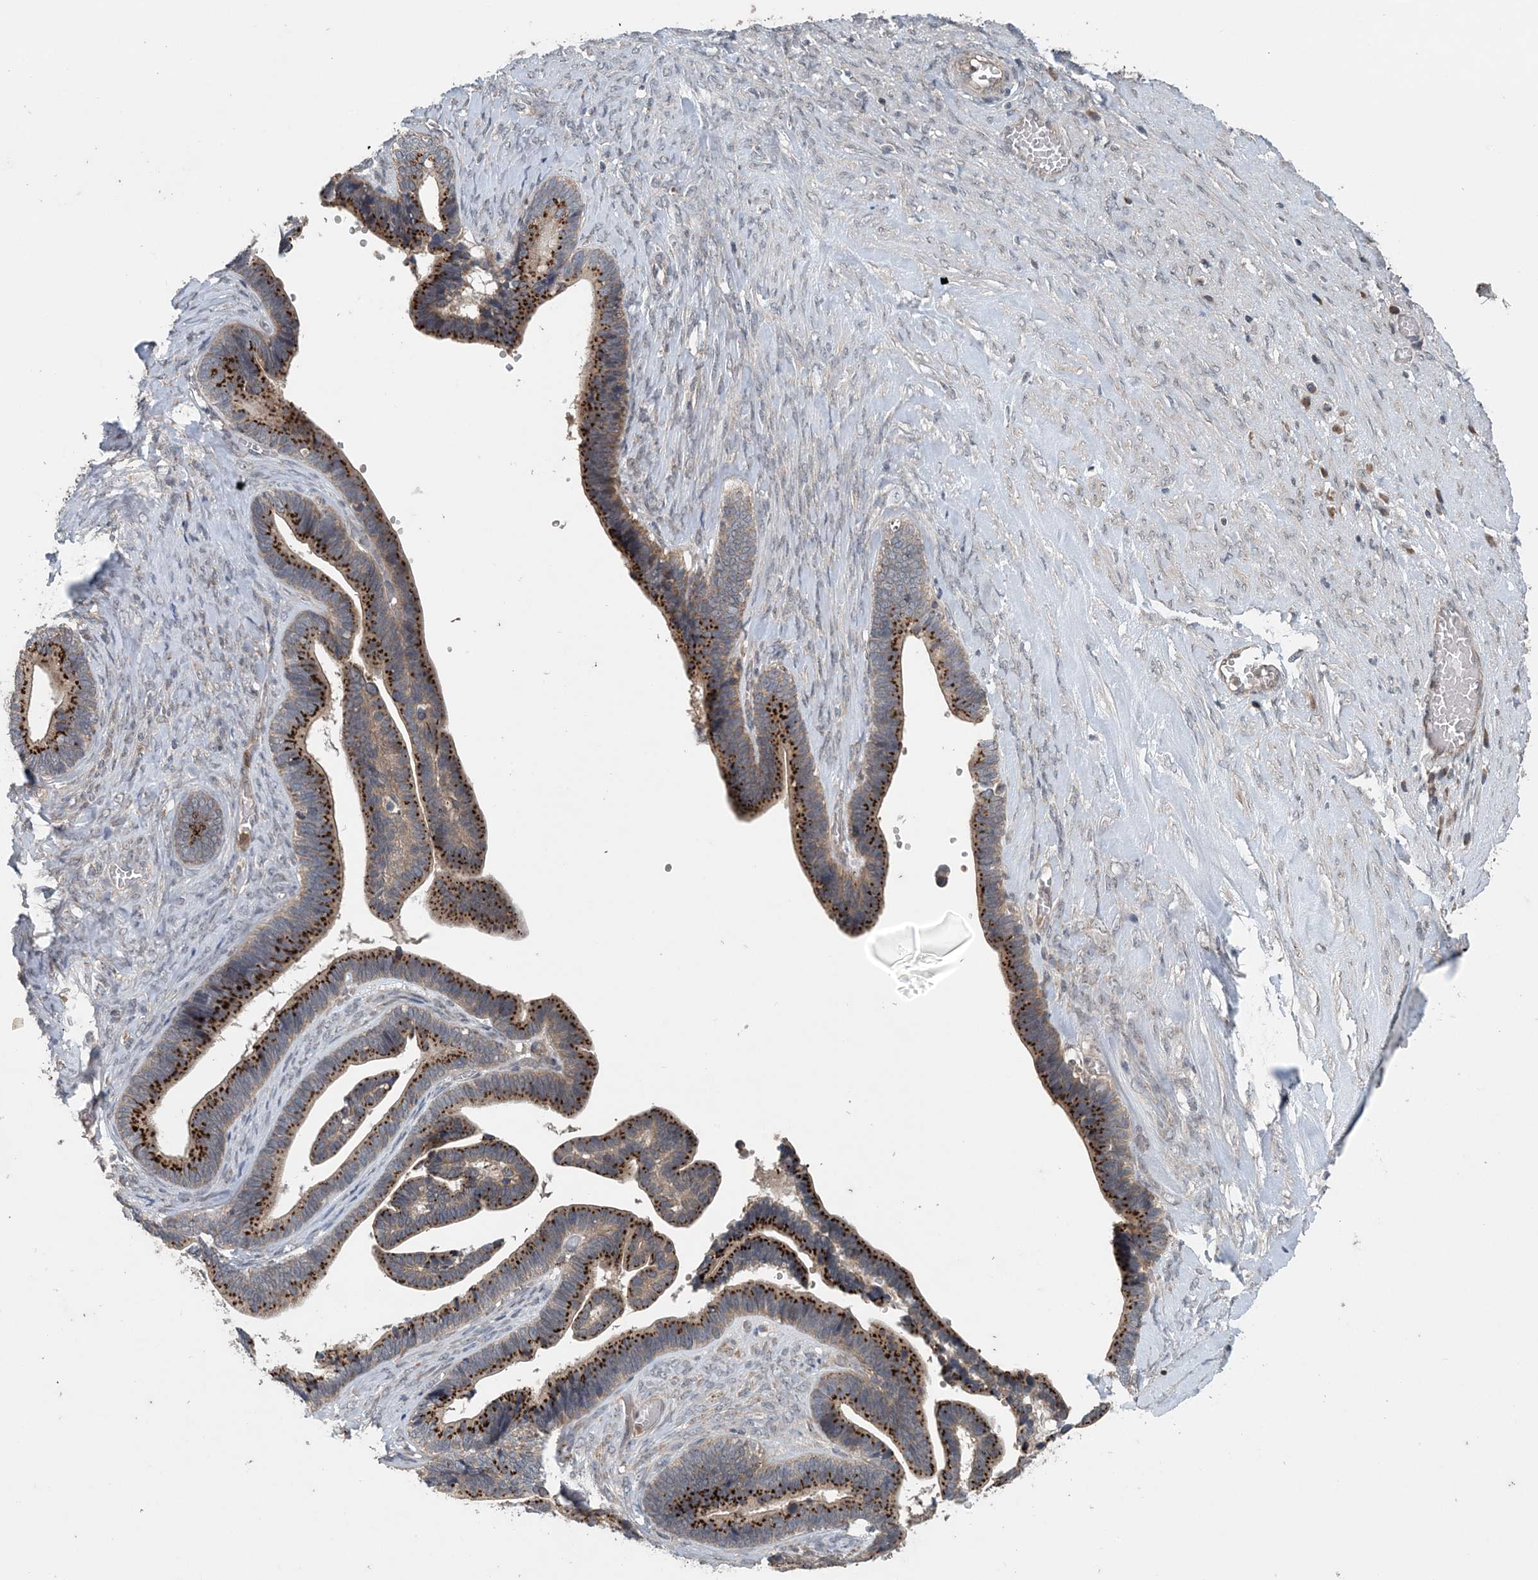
{"staining": {"intensity": "strong", "quantity": ">75%", "location": "cytoplasmic/membranous"}, "tissue": "ovarian cancer", "cell_type": "Tumor cells", "image_type": "cancer", "snomed": [{"axis": "morphology", "description": "Cystadenocarcinoma, serous, NOS"}, {"axis": "topography", "description": "Ovary"}], "caption": "This is an image of immunohistochemistry staining of serous cystadenocarcinoma (ovarian), which shows strong positivity in the cytoplasmic/membranous of tumor cells.", "gene": "MYO9B", "patient": {"sex": "female", "age": 56}}